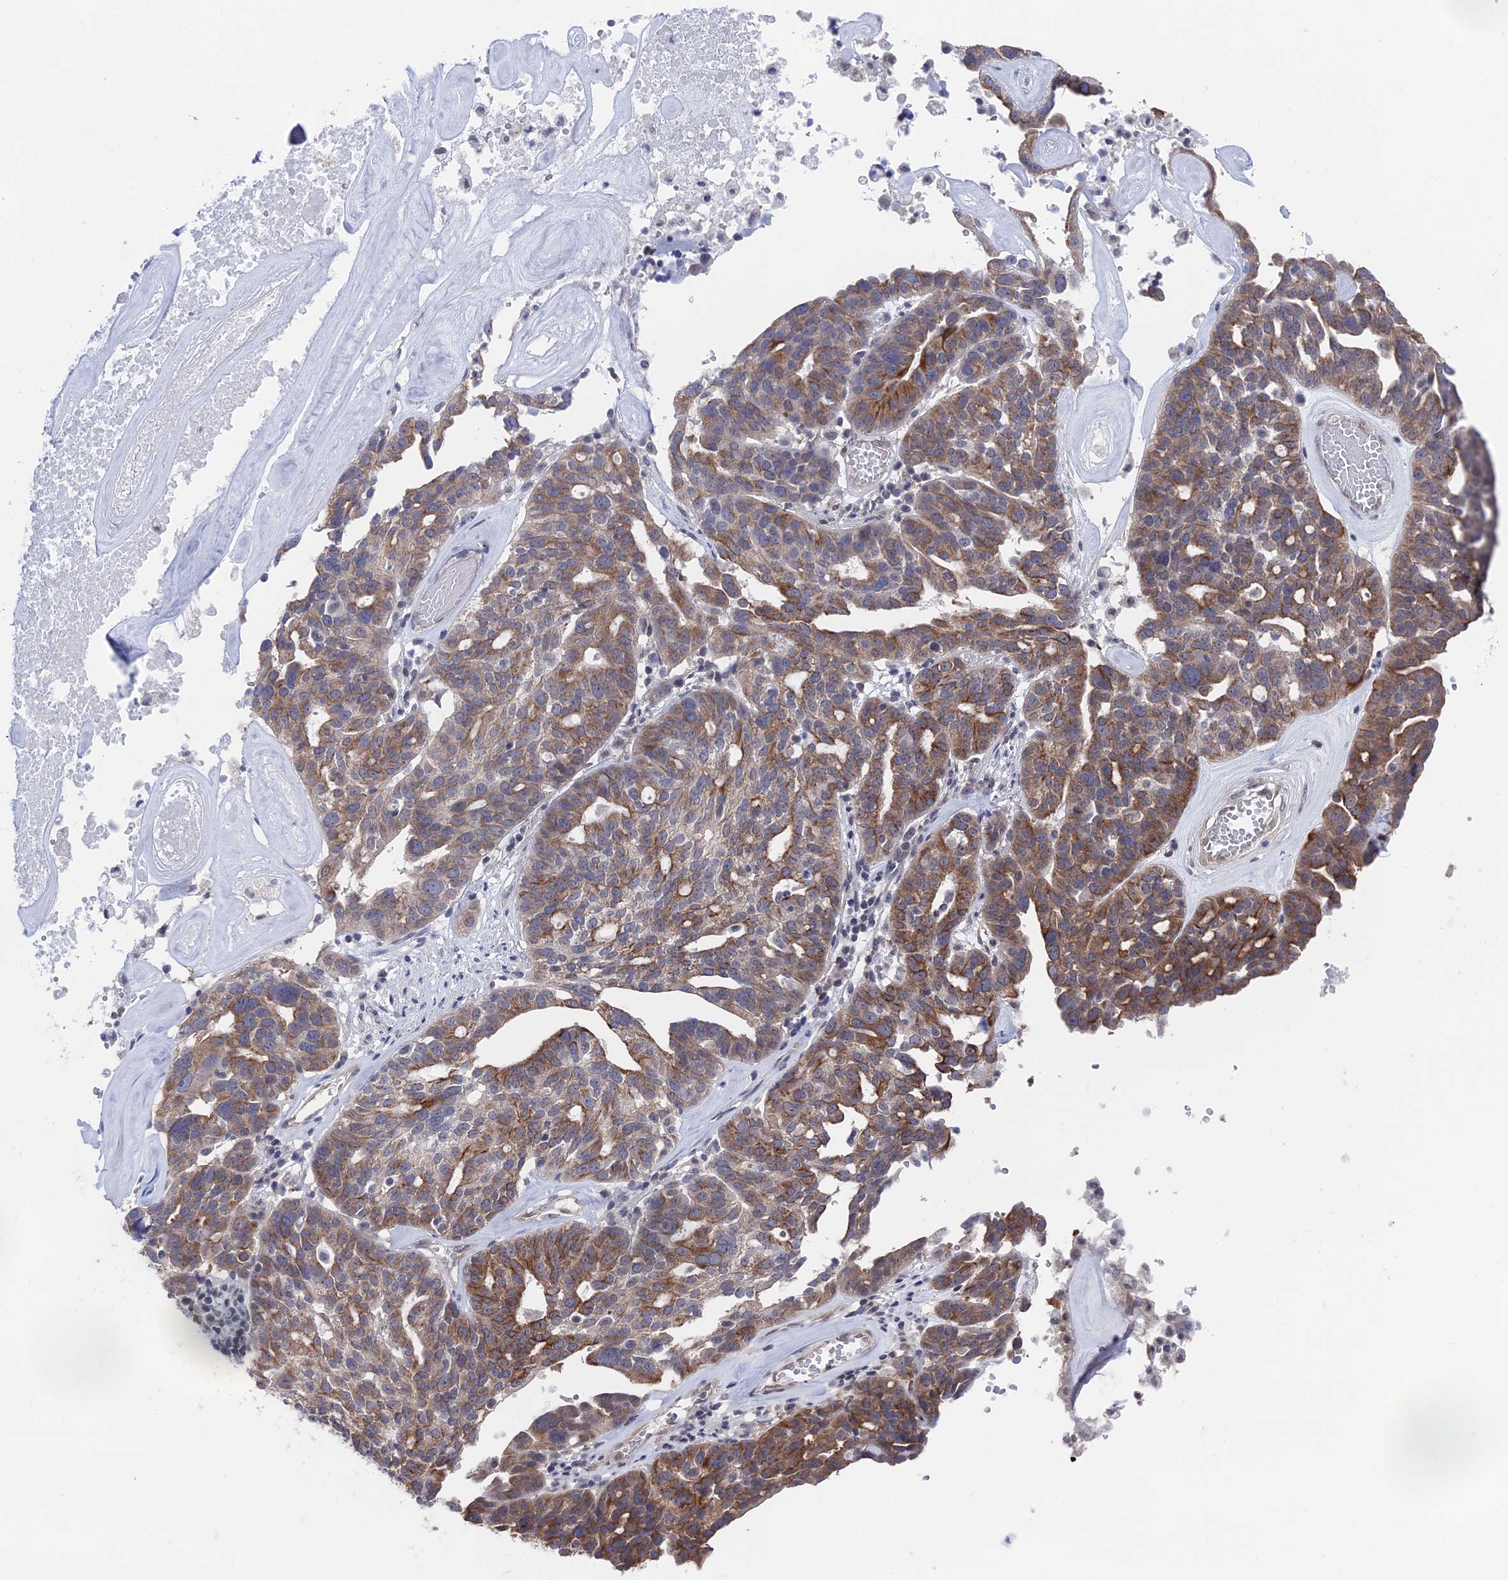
{"staining": {"intensity": "moderate", "quantity": ">75%", "location": "cytoplasmic/membranous"}, "tissue": "ovarian cancer", "cell_type": "Tumor cells", "image_type": "cancer", "snomed": [{"axis": "morphology", "description": "Cystadenocarcinoma, serous, NOS"}, {"axis": "topography", "description": "Ovary"}], "caption": "Immunohistochemistry histopathology image of ovarian serous cystadenocarcinoma stained for a protein (brown), which displays medium levels of moderate cytoplasmic/membranous expression in approximately >75% of tumor cells.", "gene": "FHIP2A", "patient": {"sex": "female", "age": 59}}